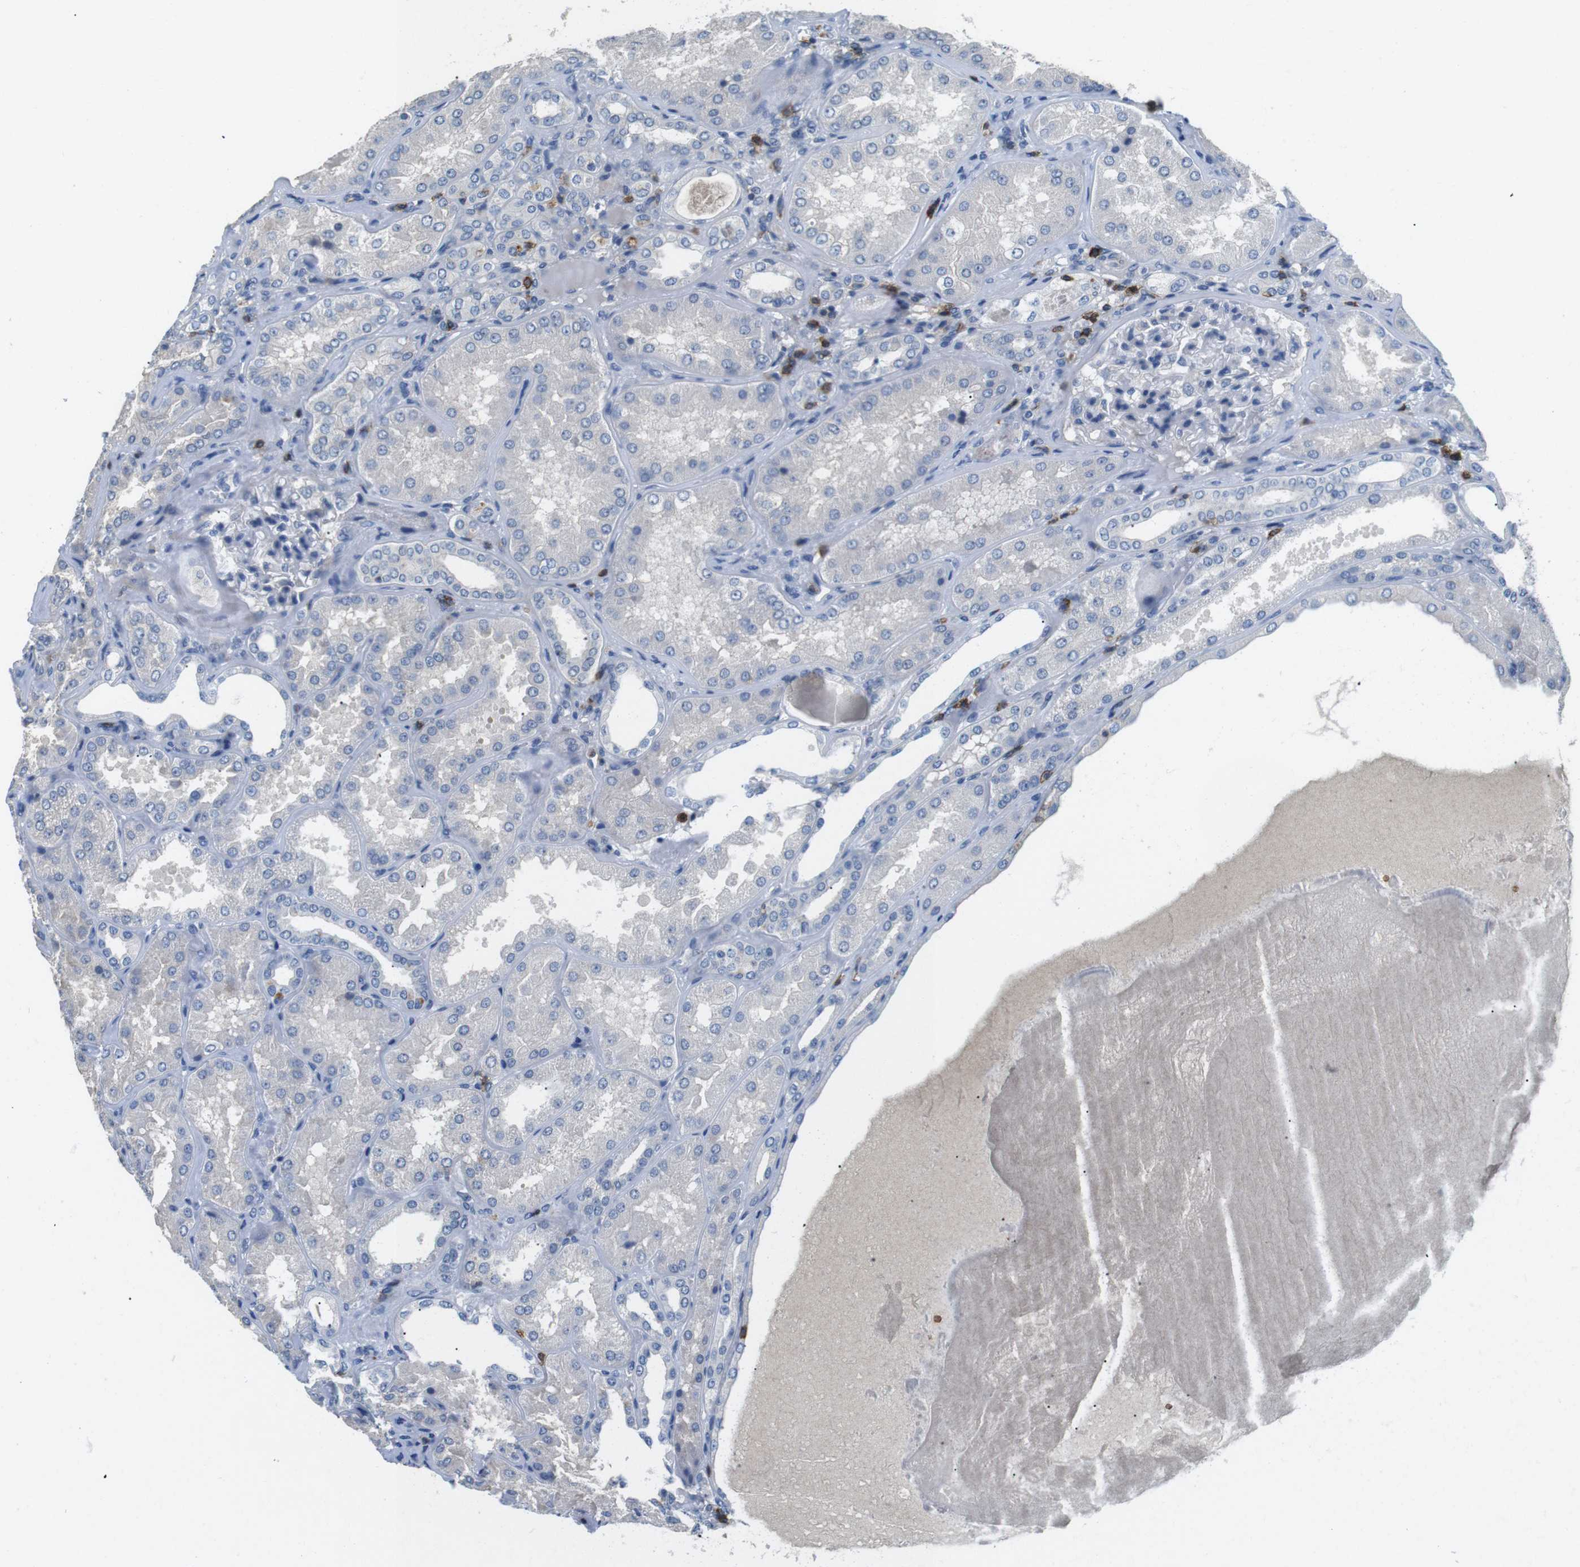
{"staining": {"intensity": "negative", "quantity": "none", "location": "none"}, "tissue": "kidney", "cell_type": "Cells in glomeruli", "image_type": "normal", "snomed": [{"axis": "morphology", "description": "Normal tissue, NOS"}, {"axis": "topography", "description": "Kidney"}], "caption": "Immunohistochemistry (IHC) photomicrograph of benign kidney: human kidney stained with DAB displays no significant protein expression in cells in glomeruli.", "gene": "CD6", "patient": {"sex": "female", "age": 56}}